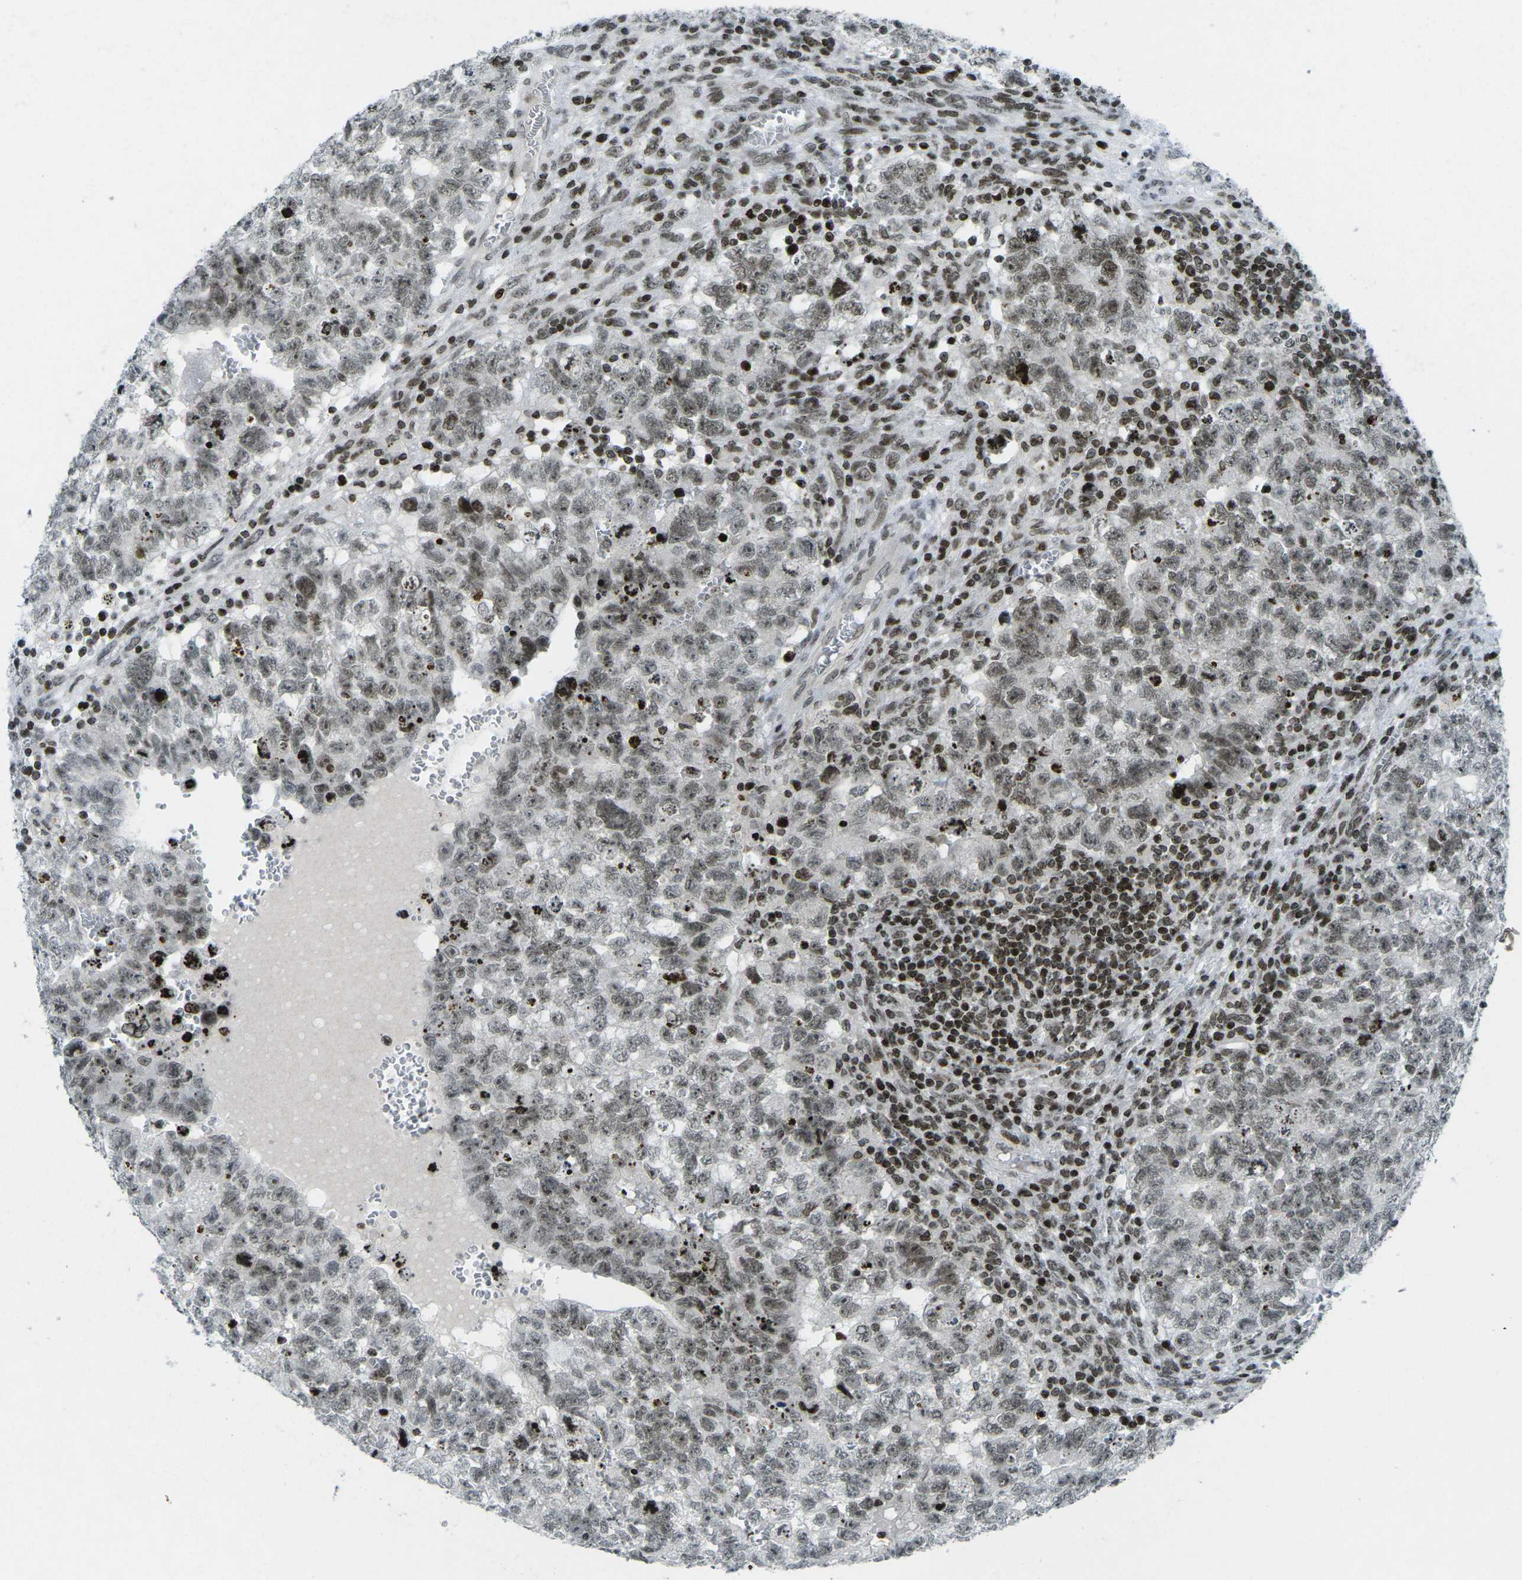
{"staining": {"intensity": "weak", "quantity": ">75%", "location": "nuclear"}, "tissue": "testis cancer", "cell_type": "Tumor cells", "image_type": "cancer", "snomed": [{"axis": "morphology", "description": "Seminoma, NOS"}, {"axis": "morphology", "description": "Carcinoma, Embryonal, NOS"}, {"axis": "topography", "description": "Testis"}], "caption": "About >75% of tumor cells in human embryonal carcinoma (testis) show weak nuclear protein staining as visualized by brown immunohistochemical staining.", "gene": "EME1", "patient": {"sex": "male", "age": 38}}